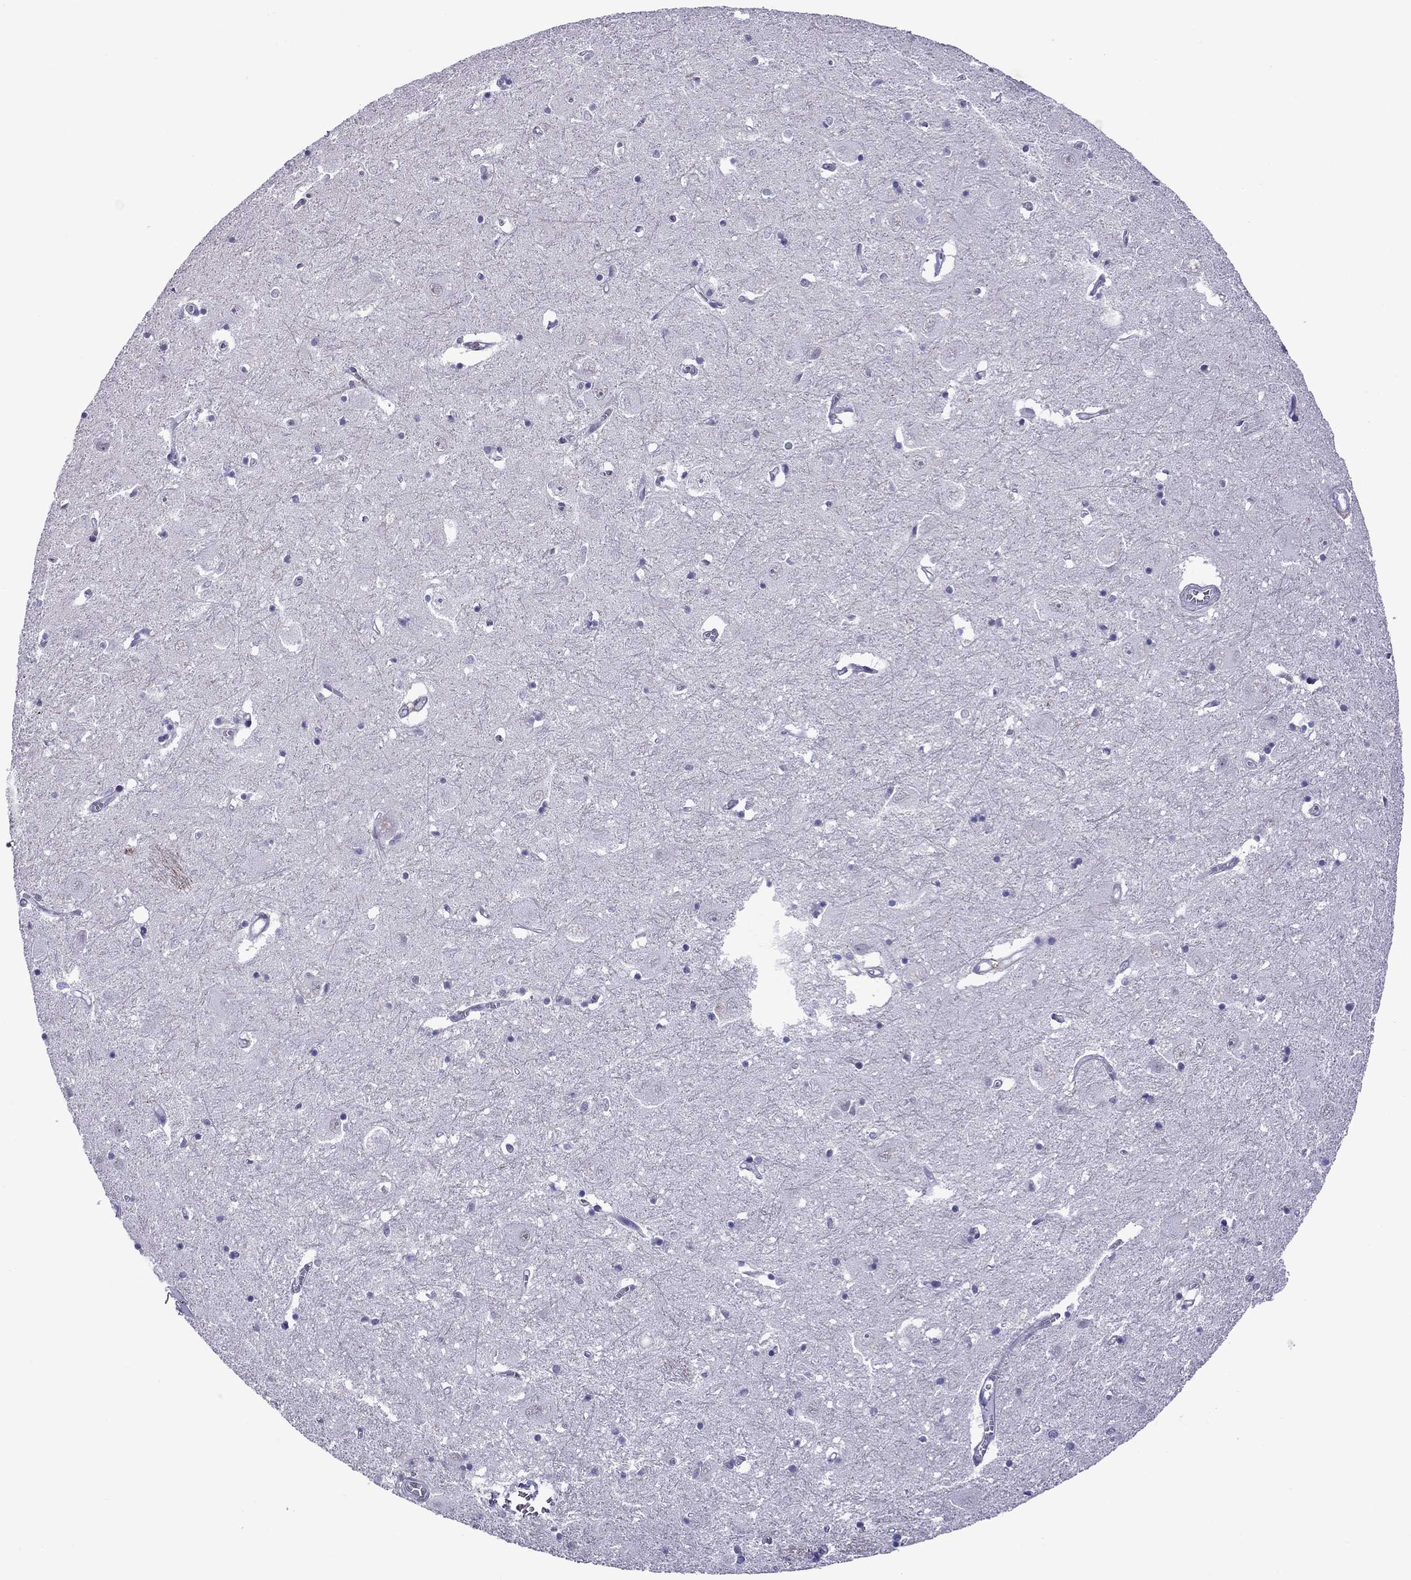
{"staining": {"intensity": "negative", "quantity": "none", "location": "none"}, "tissue": "caudate", "cell_type": "Glial cells", "image_type": "normal", "snomed": [{"axis": "morphology", "description": "Normal tissue, NOS"}, {"axis": "topography", "description": "Lateral ventricle wall"}], "caption": "Immunohistochemistry histopathology image of benign human caudate stained for a protein (brown), which demonstrates no positivity in glial cells.", "gene": "ZNF646", "patient": {"sex": "male", "age": 54}}